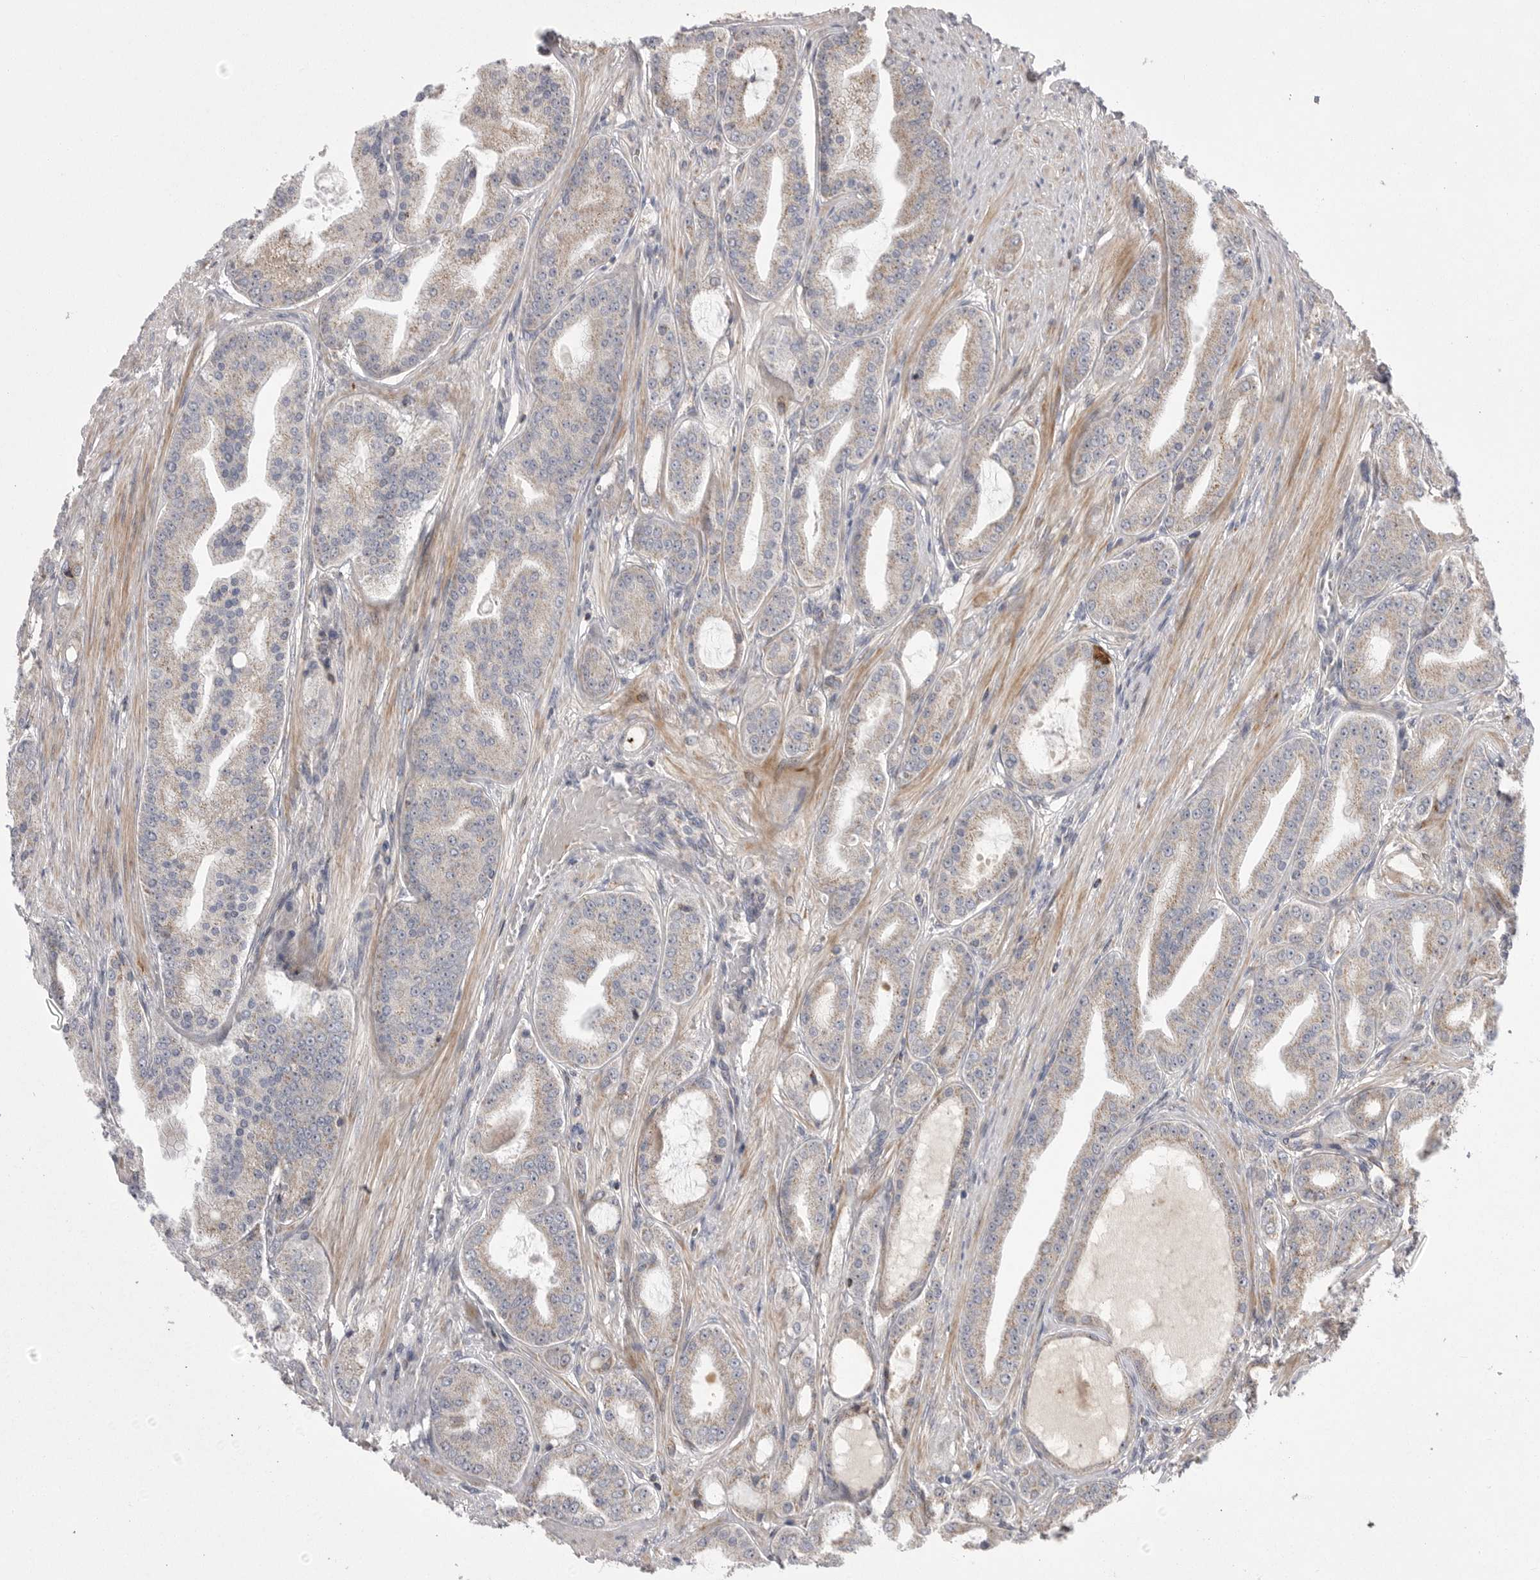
{"staining": {"intensity": "weak", "quantity": "<25%", "location": "cytoplasmic/membranous"}, "tissue": "prostate cancer", "cell_type": "Tumor cells", "image_type": "cancer", "snomed": [{"axis": "morphology", "description": "Adenocarcinoma, High grade"}, {"axis": "topography", "description": "Prostate"}], "caption": "Tumor cells show no significant protein staining in prostate adenocarcinoma (high-grade).", "gene": "KYAT3", "patient": {"sex": "male", "age": 60}}